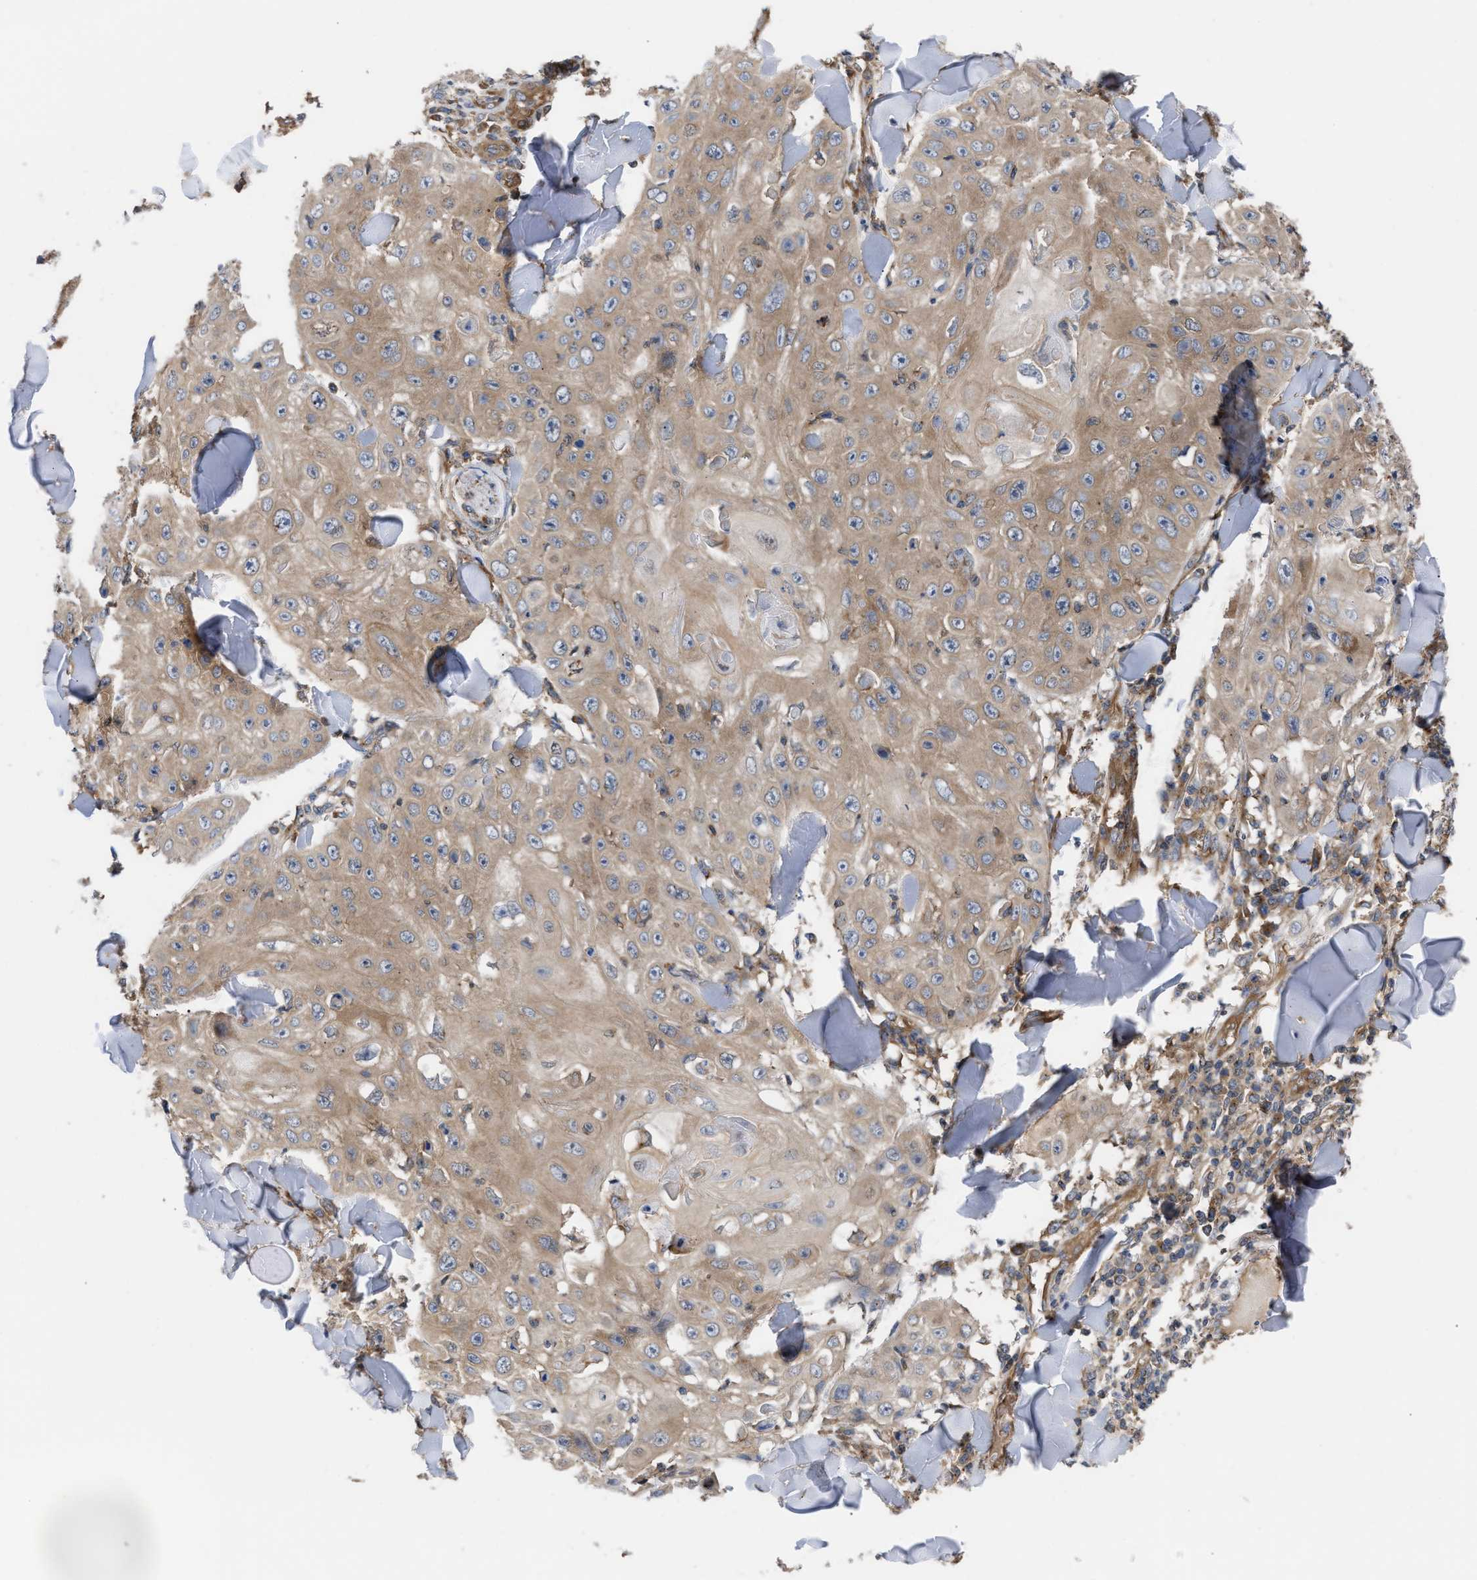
{"staining": {"intensity": "moderate", "quantity": ">75%", "location": "cytoplasmic/membranous"}, "tissue": "skin cancer", "cell_type": "Tumor cells", "image_type": "cancer", "snomed": [{"axis": "morphology", "description": "Squamous cell carcinoma, NOS"}, {"axis": "topography", "description": "Skin"}], "caption": "Protein staining of skin squamous cell carcinoma tissue shows moderate cytoplasmic/membranous staining in about >75% of tumor cells. (Brightfield microscopy of DAB IHC at high magnification).", "gene": "LAPTM4B", "patient": {"sex": "male", "age": 86}}